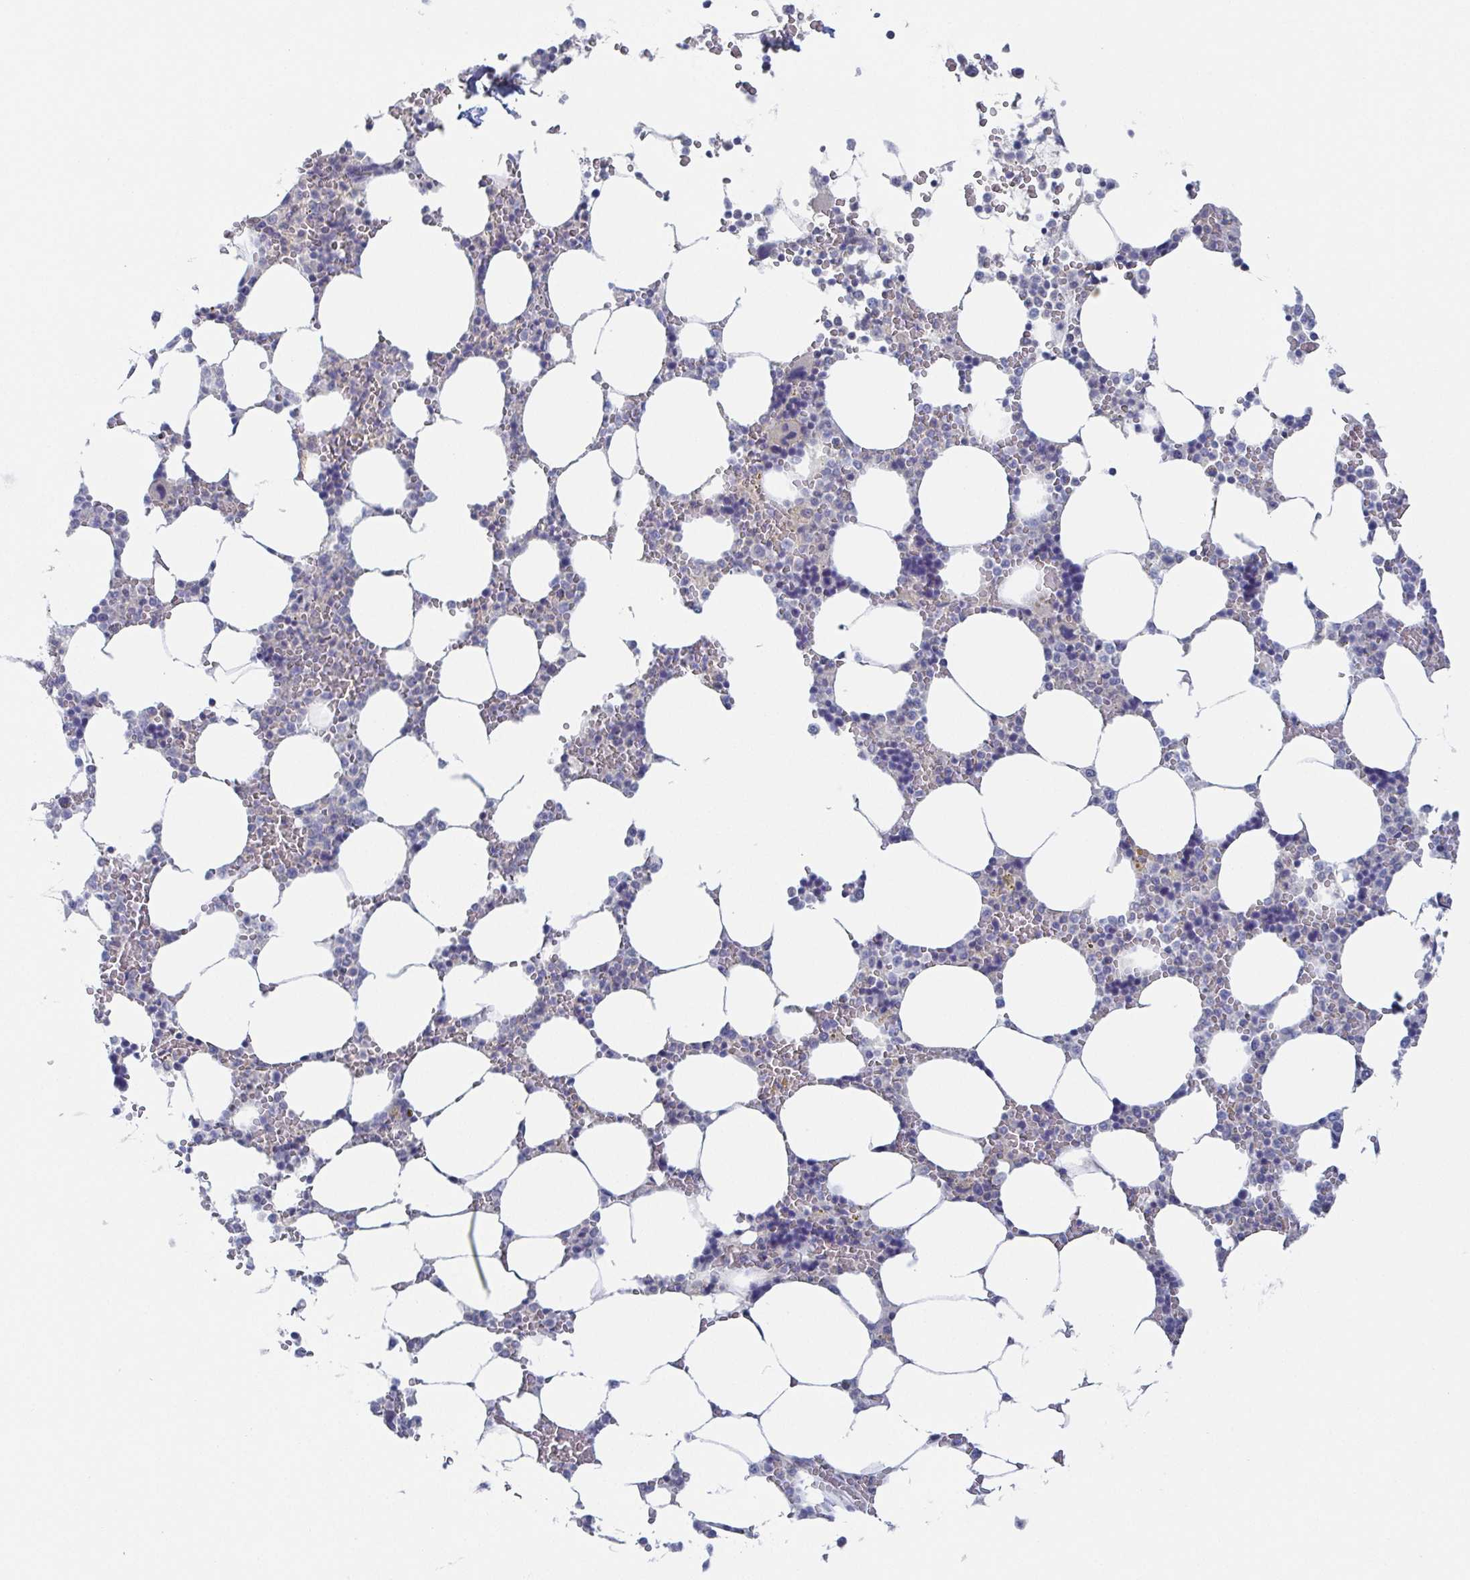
{"staining": {"intensity": "negative", "quantity": "none", "location": "none"}, "tissue": "bone marrow", "cell_type": "Hematopoietic cells", "image_type": "normal", "snomed": [{"axis": "morphology", "description": "Normal tissue, NOS"}, {"axis": "topography", "description": "Bone marrow"}], "caption": "An immunohistochemistry image of unremarkable bone marrow is shown. There is no staining in hematopoietic cells of bone marrow. (IHC, brightfield microscopy, high magnification).", "gene": "RHOV", "patient": {"sex": "male", "age": 64}}